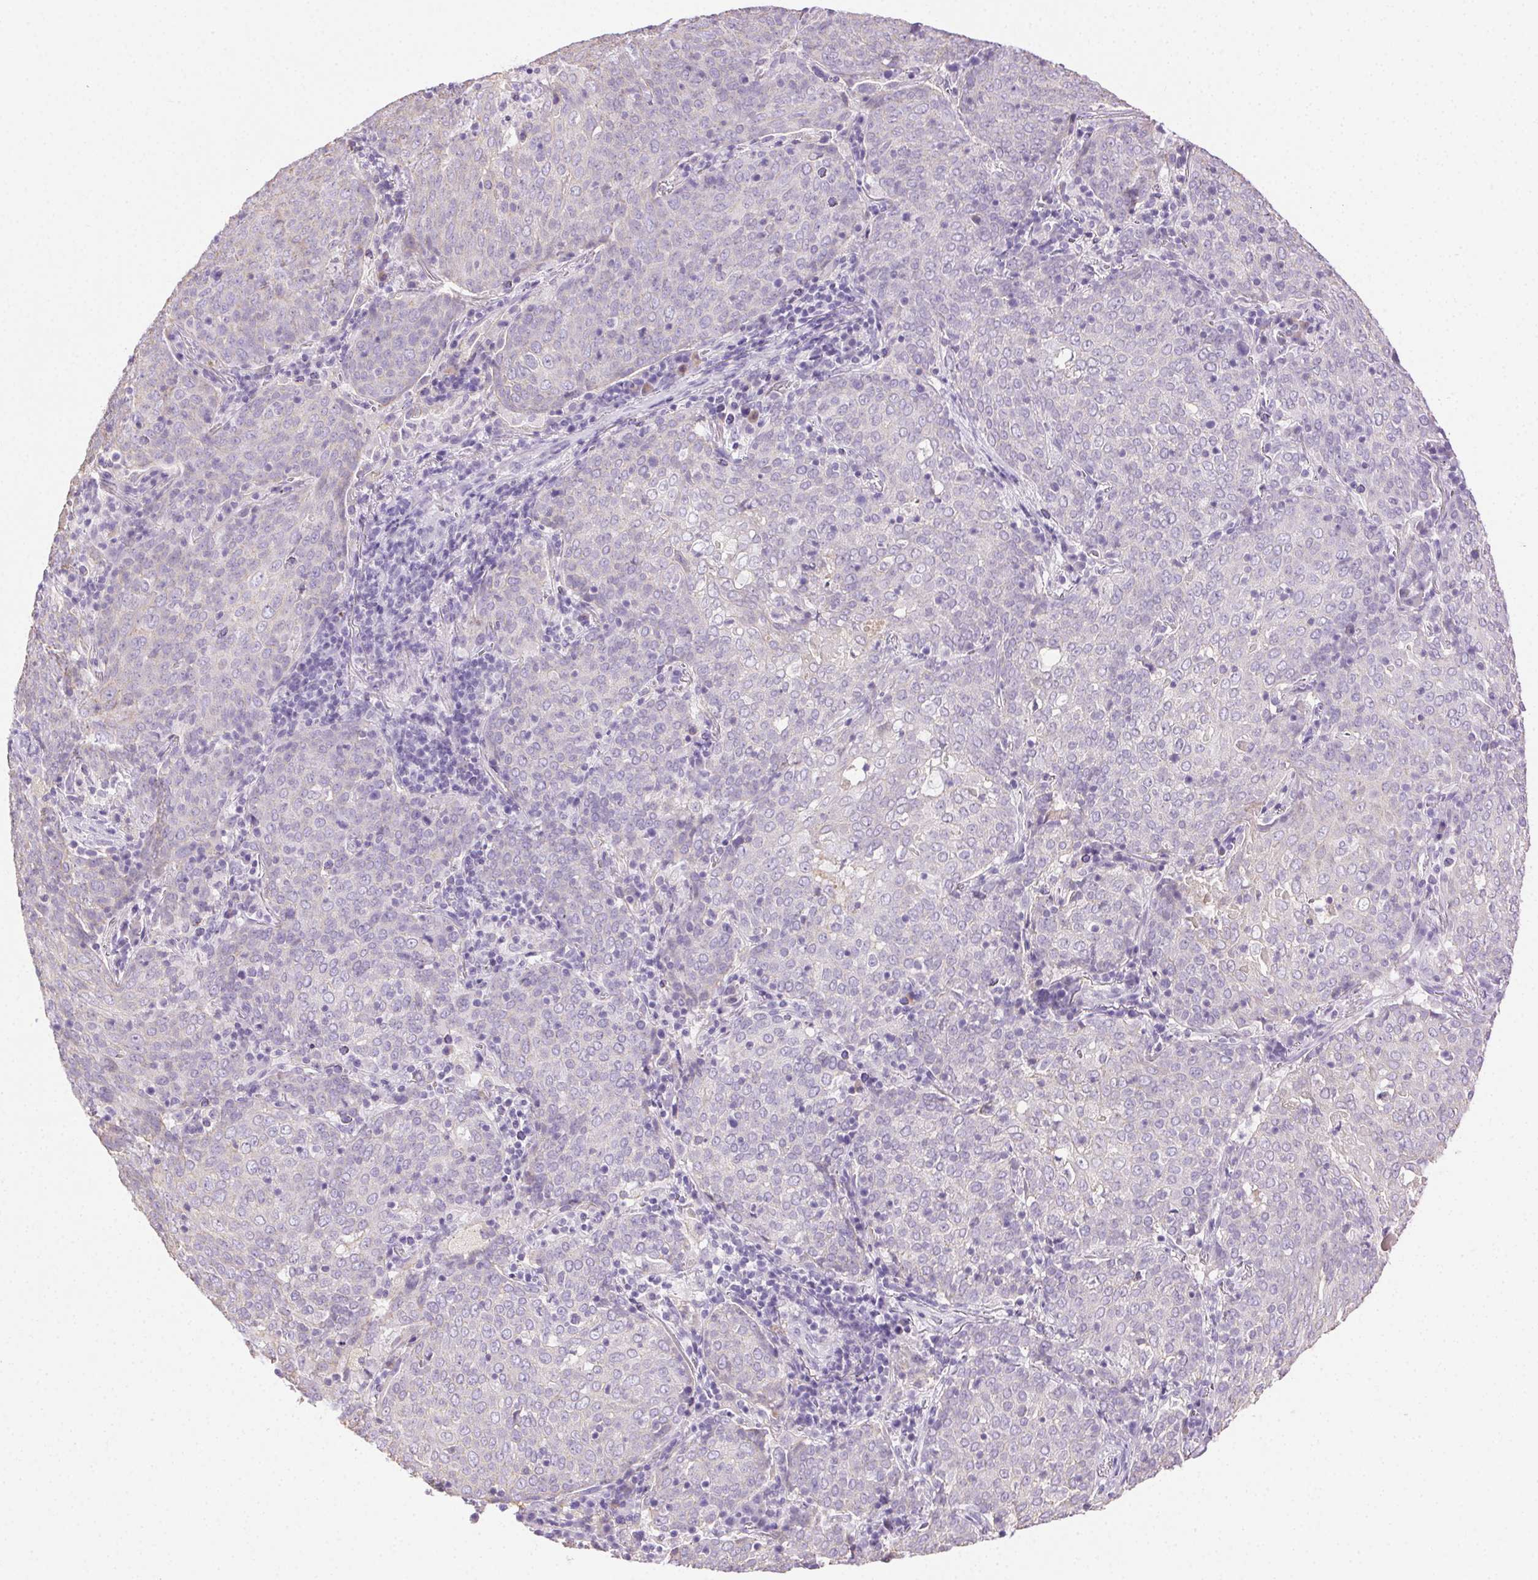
{"staining": {"intensity": "negative", "quantity": "none", "location": "none"}, "tissue": "lung cancer", "cell_type": "Tumor cells", "image_type": "cancer", "snomed": [{"axis": "morphology", "description": "Squamous cell carcinoma, NOS"}, {"axis": "topography", "description": "Lung"}], "caption": "Immunohistochemistry of lung squamous cell carcinoma reveals no expression in tumor cells.", "gene": "CLDN10", "patient": {"sex": "male", "age": 82}}